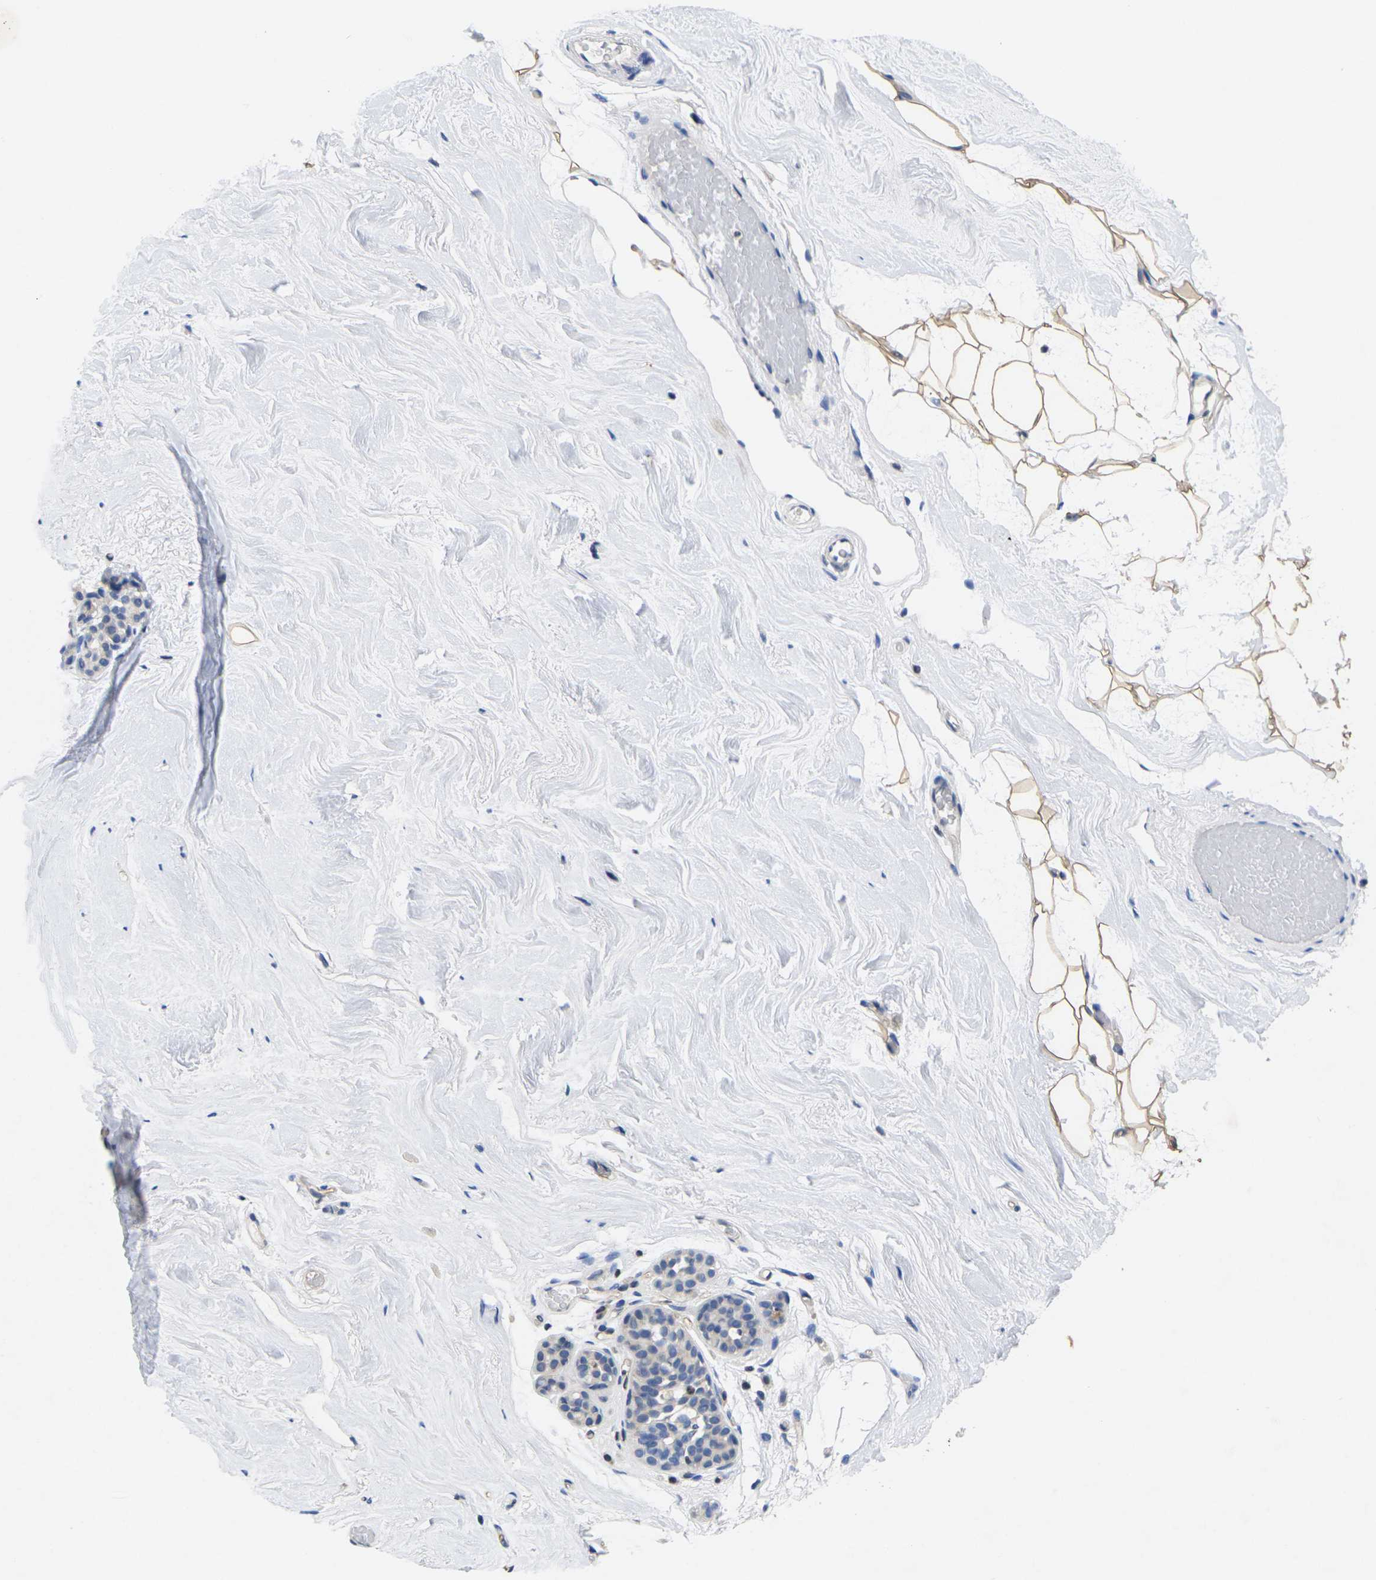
{"staining": {"intensity": "negative", "quantity": "none", "location": "none"}, "tissue": "breast", "cell_type": "Adipocytes", "image_type": "normal", "snomed": [{"axis": "morphology", "description": "Normal tissue, NOS"}, {"axis": "topography", "description": "Breast"}], "caption": "This is an immunohistochemistry histopathology image of unremarkable human breast. There is no staining in adipocytes.", "gene": "IKZF1", "patient": {"sex": "female", "age": 75}}